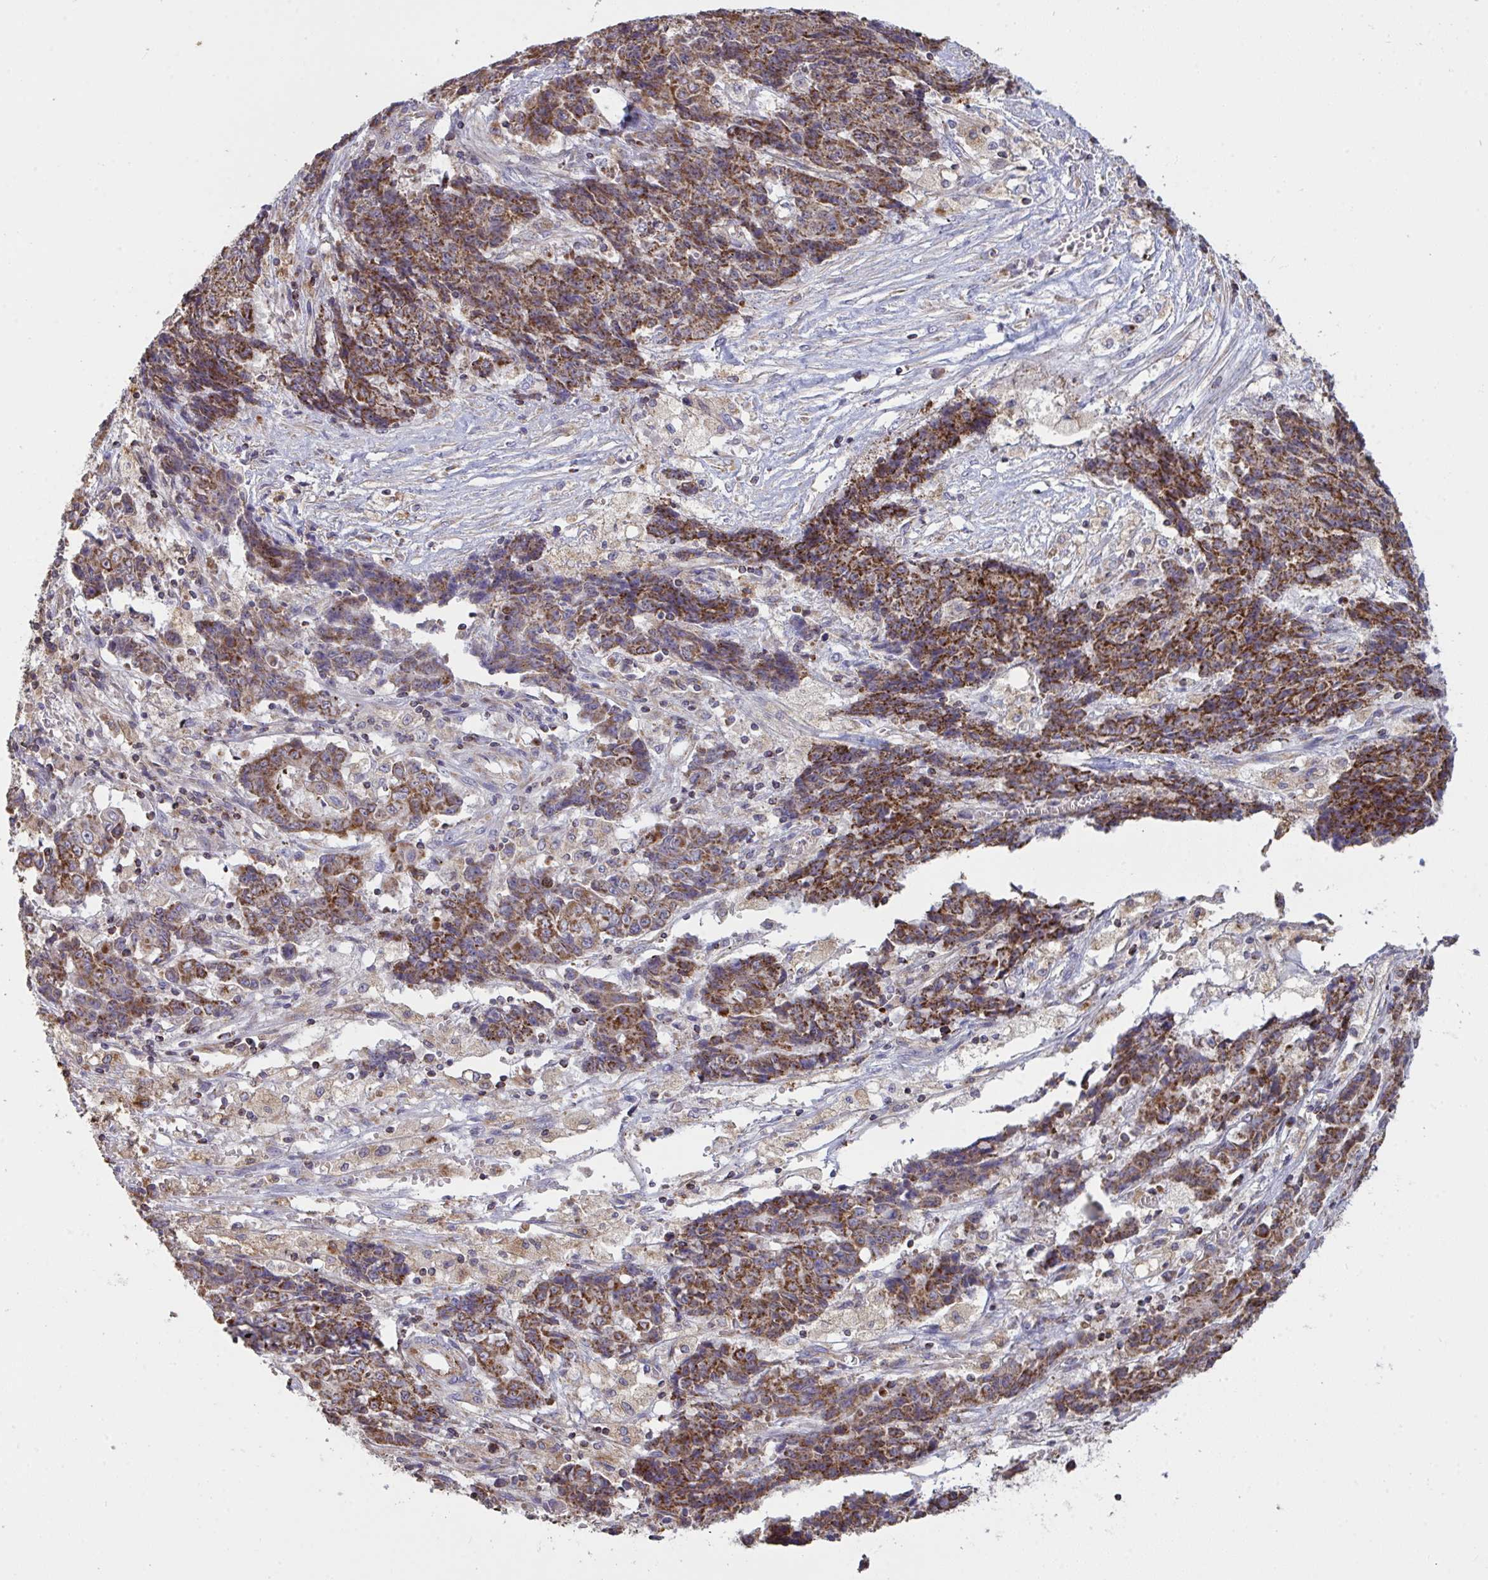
{"staining": {"intensity": "strong", "quantity": ">75%", "location": "cytoplasmic/membranous"}, "tissue": "ovarian cancer", "cell_type": "Tumor cells", "image_type": "cancer", "snomed": [{"axis": "morphology", "description": "Carcinoma, endometroid"}, {"axis": "topography", "description": "Ovary"}], "caption": "Immunohistochemical staining of human endometroid carcinoma (ovarian) displays high levels of strong cytoplasmic/membranous positivity in about >75% of tumor cells.", "gene": "MICOS10", "patient": {"sex": "female", "age": 42}}